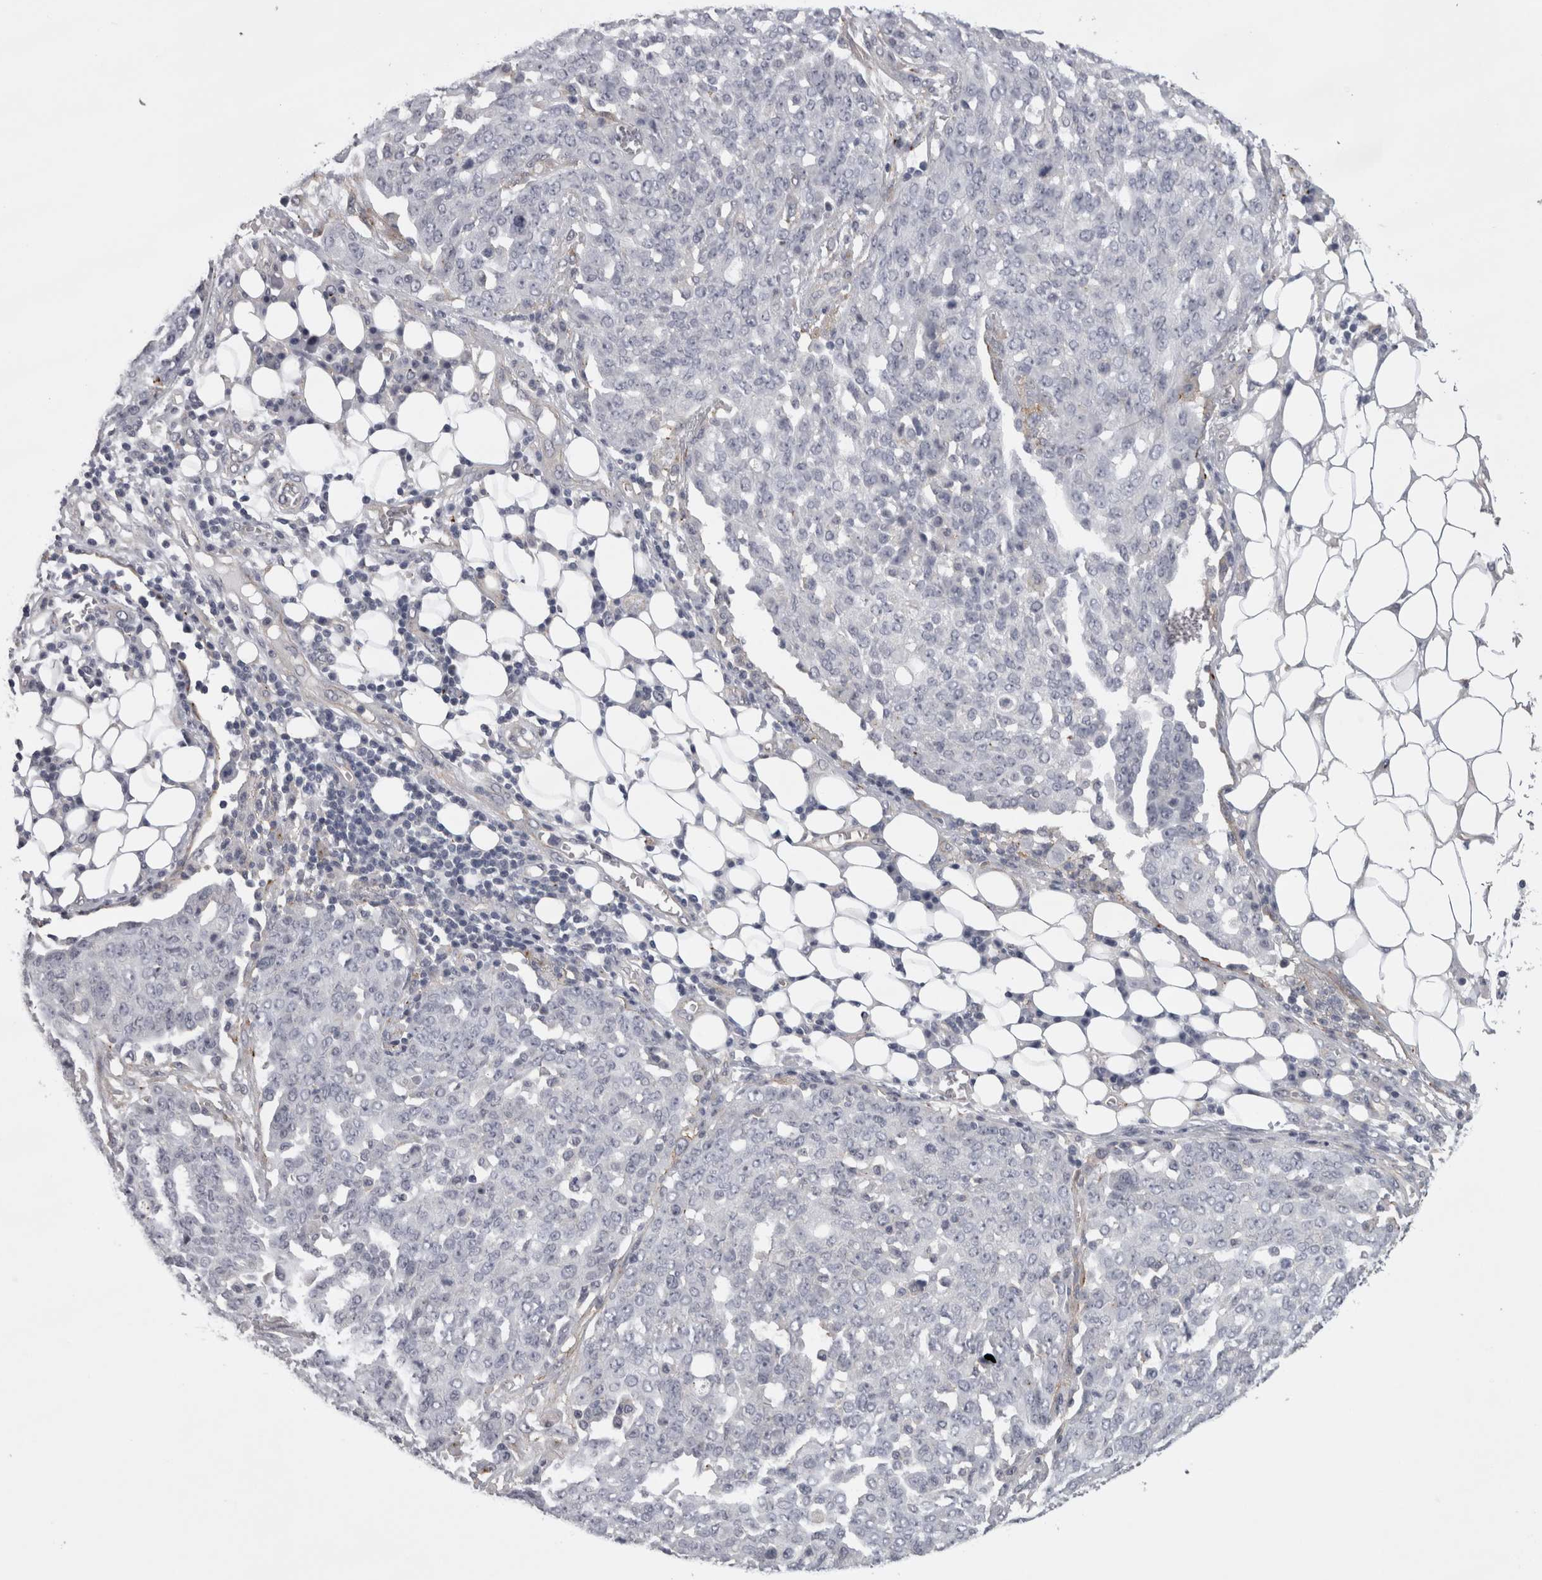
{"staining": {"intensity": "negative", "quantity": "none", "location": "none"}, "tissue": "ovarian cancer", "cell_type": "Tumor cells", "image_type": "cancer", "snomed": [{"axis": "morphology", "description": "Cystadenocarcinoma, serous, NOS"}, {"axis": "topography", "description": "Soft tissue"}, {"axis": "topography", "description": "Ovary"}], "caption": "Immunohistochemistry histopathology image of neoplastic tissue: human ovarian cancer (serous cystadenocarcinoma) stained with DAB demonstrates no significant protein expression in tumor cells.", "gene": "LYZL6", "patient": {"sex": "female", "age": 57}}